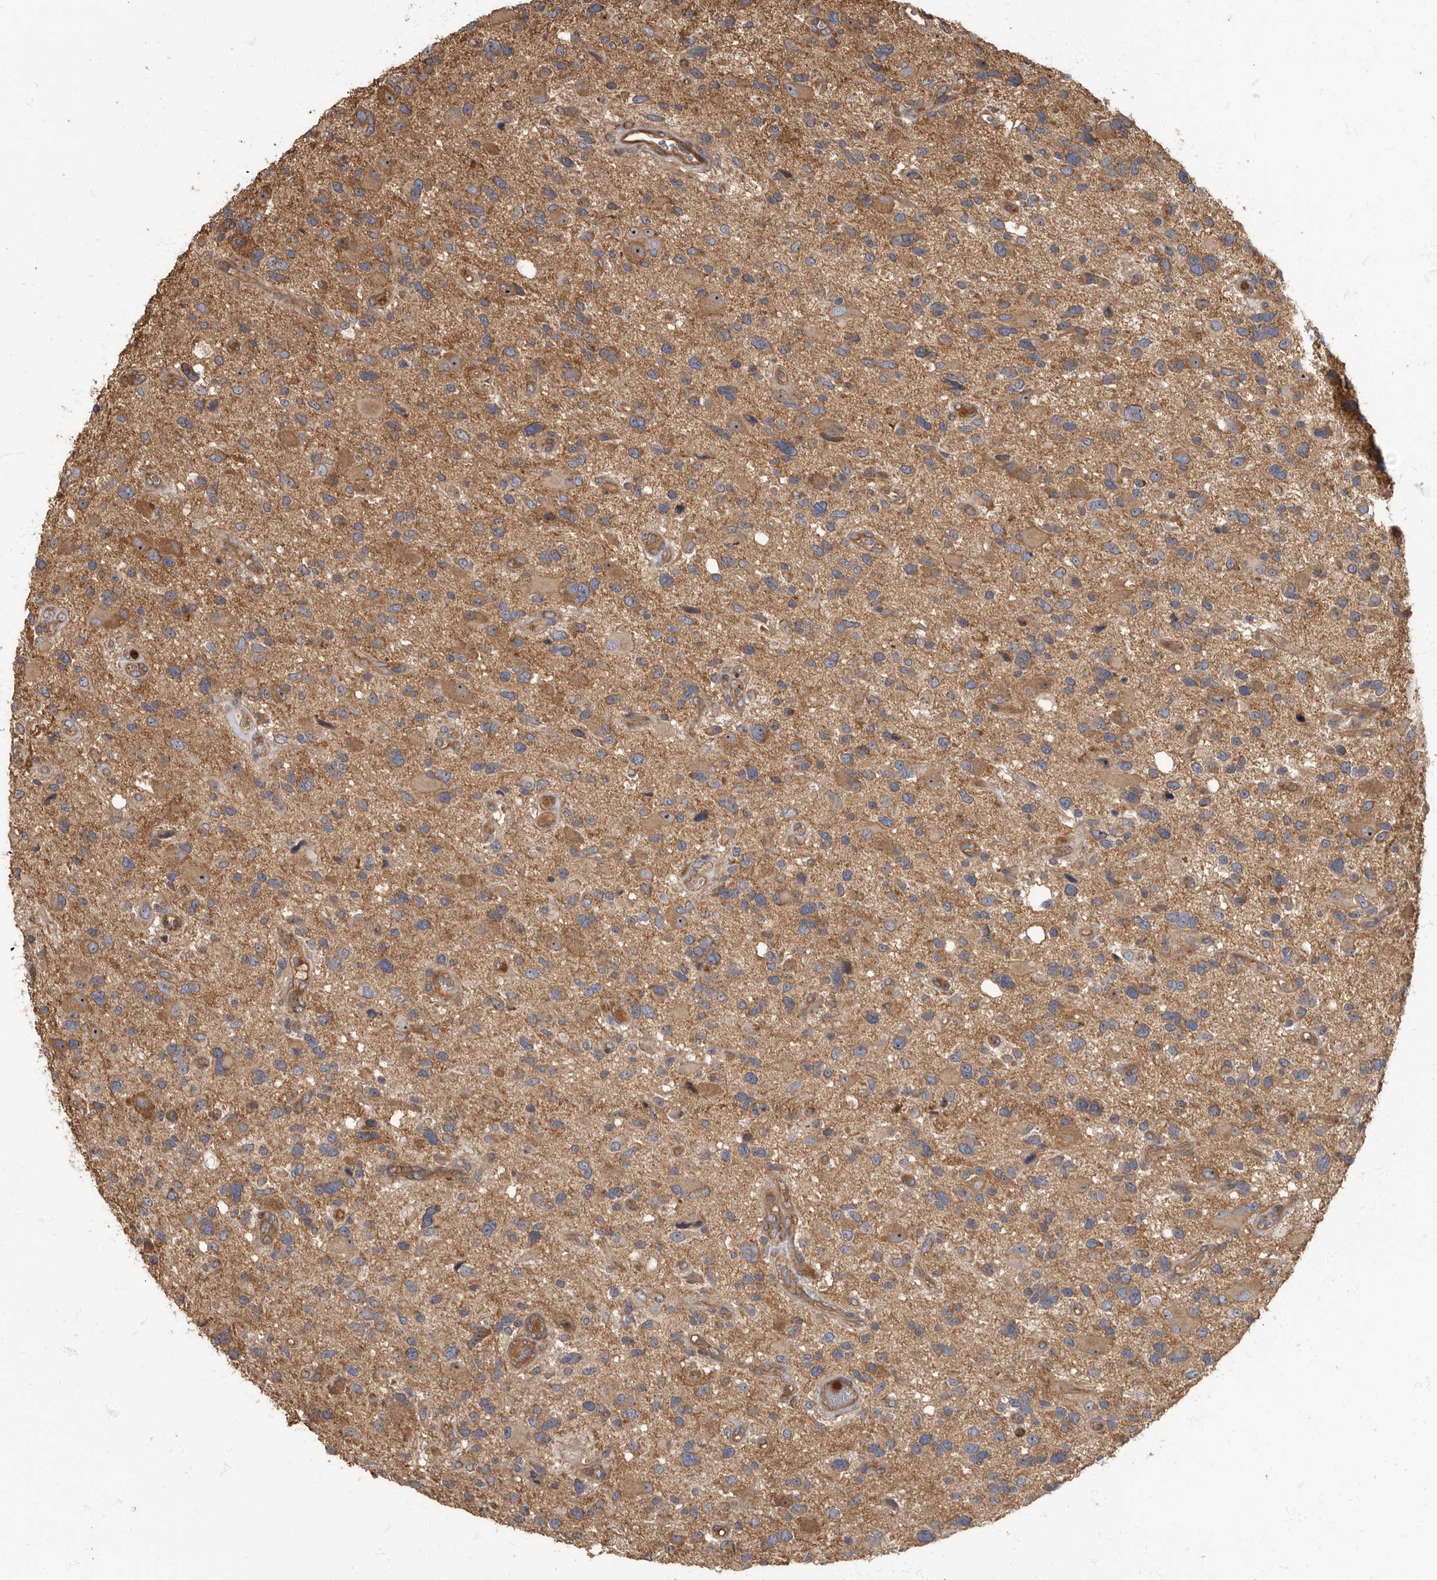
{"staining": {"intensity": "moderate", "quantity": ">75%", "location": "cytoplasmic/membranous"}, "tissue": "glioma", "cell_type": "Tumor cells", "image_type": "cancer", "snomed": [{"axis": "morphology", "description": "Glioma, malignant, High grade"}, {"axis": "topography", "description": "Brain"}], "caption": "Immunohistochemical staining of glioma demonstrates moderate cytoplasmic/membranous protein positivity in approximately >75% of tumor cells. The protein is shown in brown color, while the nuclei are stained blue.", "gene": "DAAM1", "patient": {"sex": "male", "age": 33}}